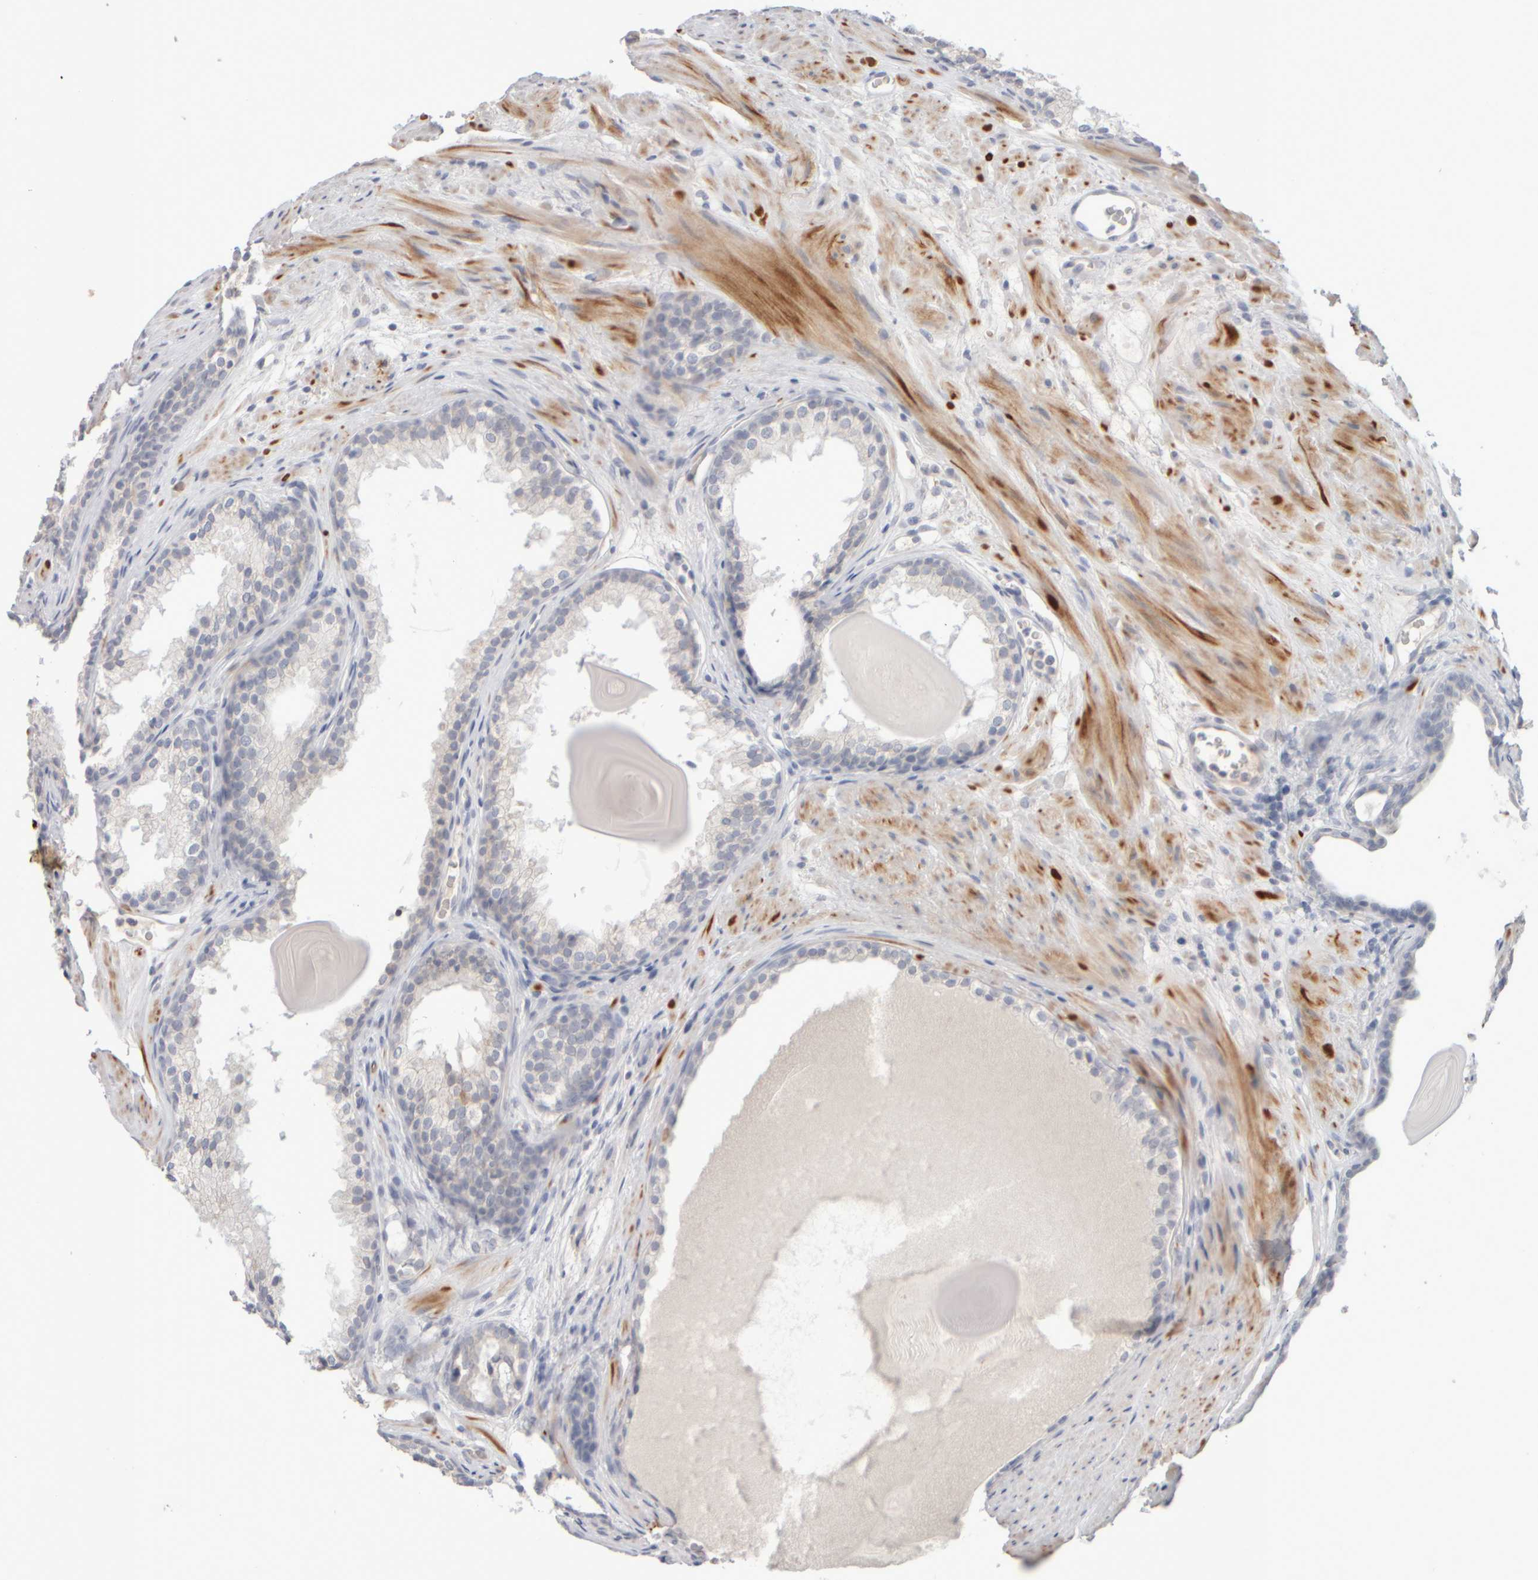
{"staining": {"intensity": "negative", "quantity": "none", "location": "none"}, "tissue": "prostate cancer", "cell_type": "Tumor cells", "image_type": "cancer", "snomed": [{"axis": "morphology", "description": "Adenocarcinoma, Low grade"}, {"axis": "topography", "description": "Prostate"}], "caption": "Immunohistochemistry (IHC) image of human prostate adenocarcinoma (low-grade) stained for a protein (brown), which demonstrates no expression in tumor cells.", "gene": "ZNF112", "patient": {"sex": "male", "age": 69}}